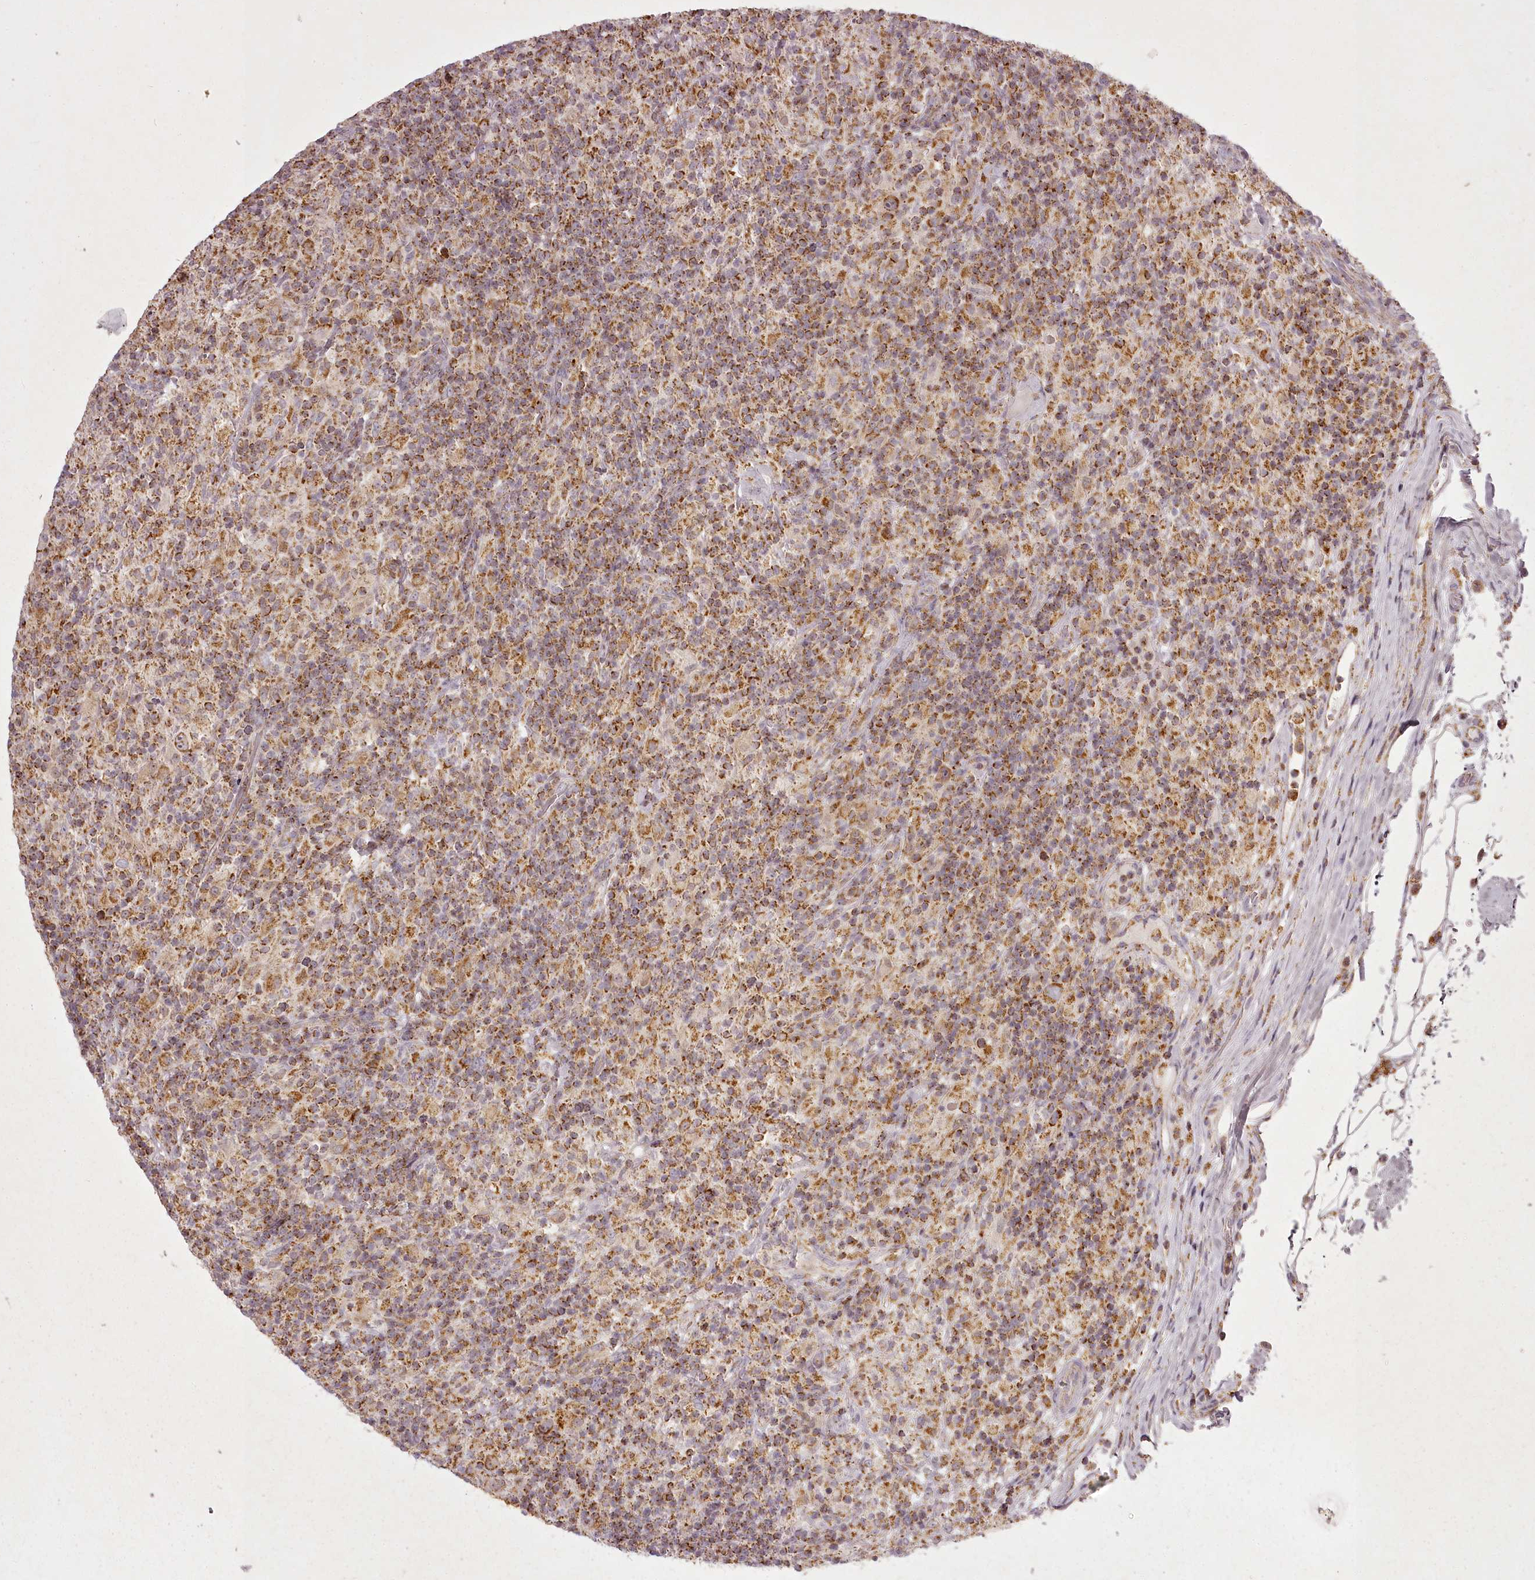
{"staining": {"intensity": "moderate", "quantity": ">75%", "location": "cytoplasmic/membranous"}, "tissue": "lymphoma", "cell_type": "Tumor cells", "image_type": "cancer", "snomed": [{"axis": "morphology", "description": "Hodgkin's disease, NOS"}, {"axis": "topography", "description": "Lymph node"}], "caption": "Hodgkin's disease stained with a brown dye reveals moderate cytoplasmic/membranous positive expression in approximately >75% of tumor cells.", "gene": "CHCHD2", "patient": {"sex": "male", "age": 70}}